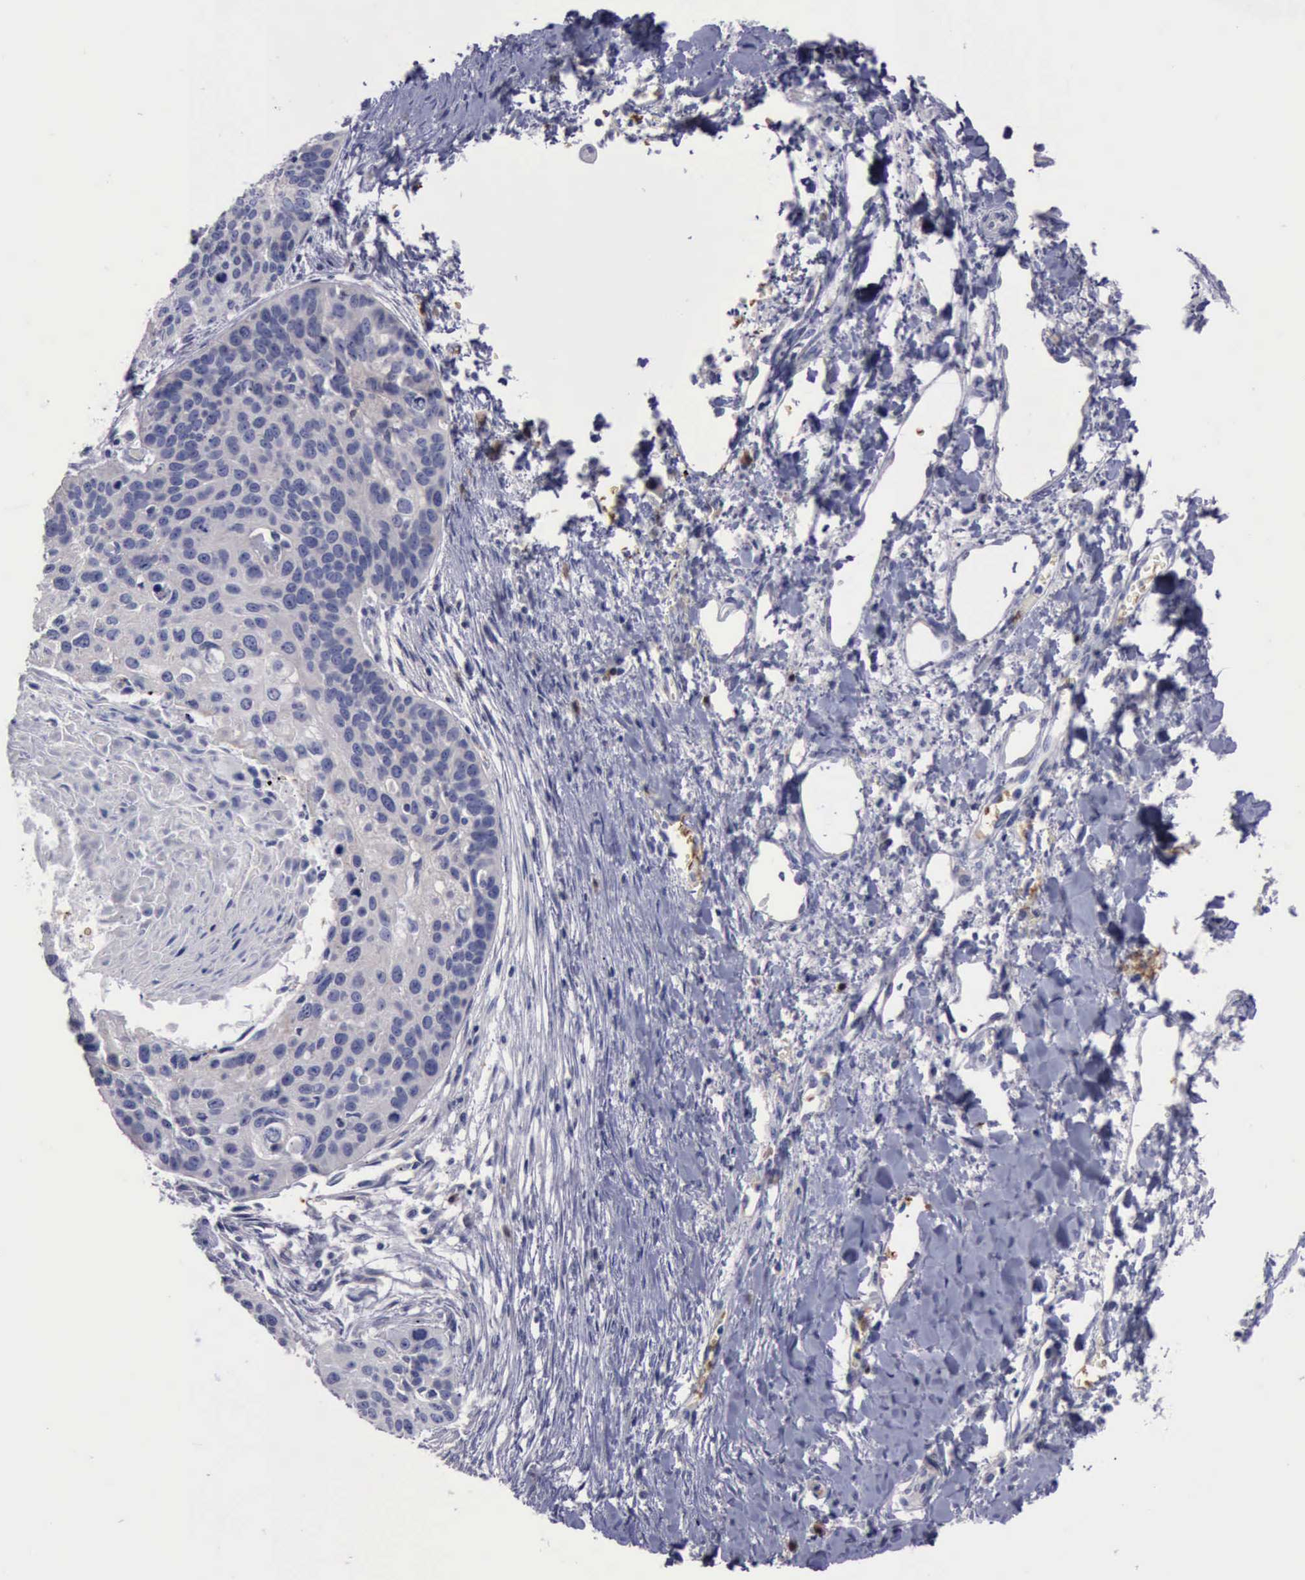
{"staining": {"intensity": "negative", "quantity": "none", "location": "none"}, "tissue": "lung cancer", "cell_type": "Tumor cells", "image_type": "cancer", "snomed": [{"axis": "morphology", "description": "Squamous cell carcinoma, NOS"}, {"axis": "topography", "description": "Lung"}], "caption": "Immunohistochemistry image of neoplastic tissue: lung cancer stained with DAB shows no significant protein staining in tumor cells.", "gene": "CEP128", "patient": {"sex": "male", "age": 71}}